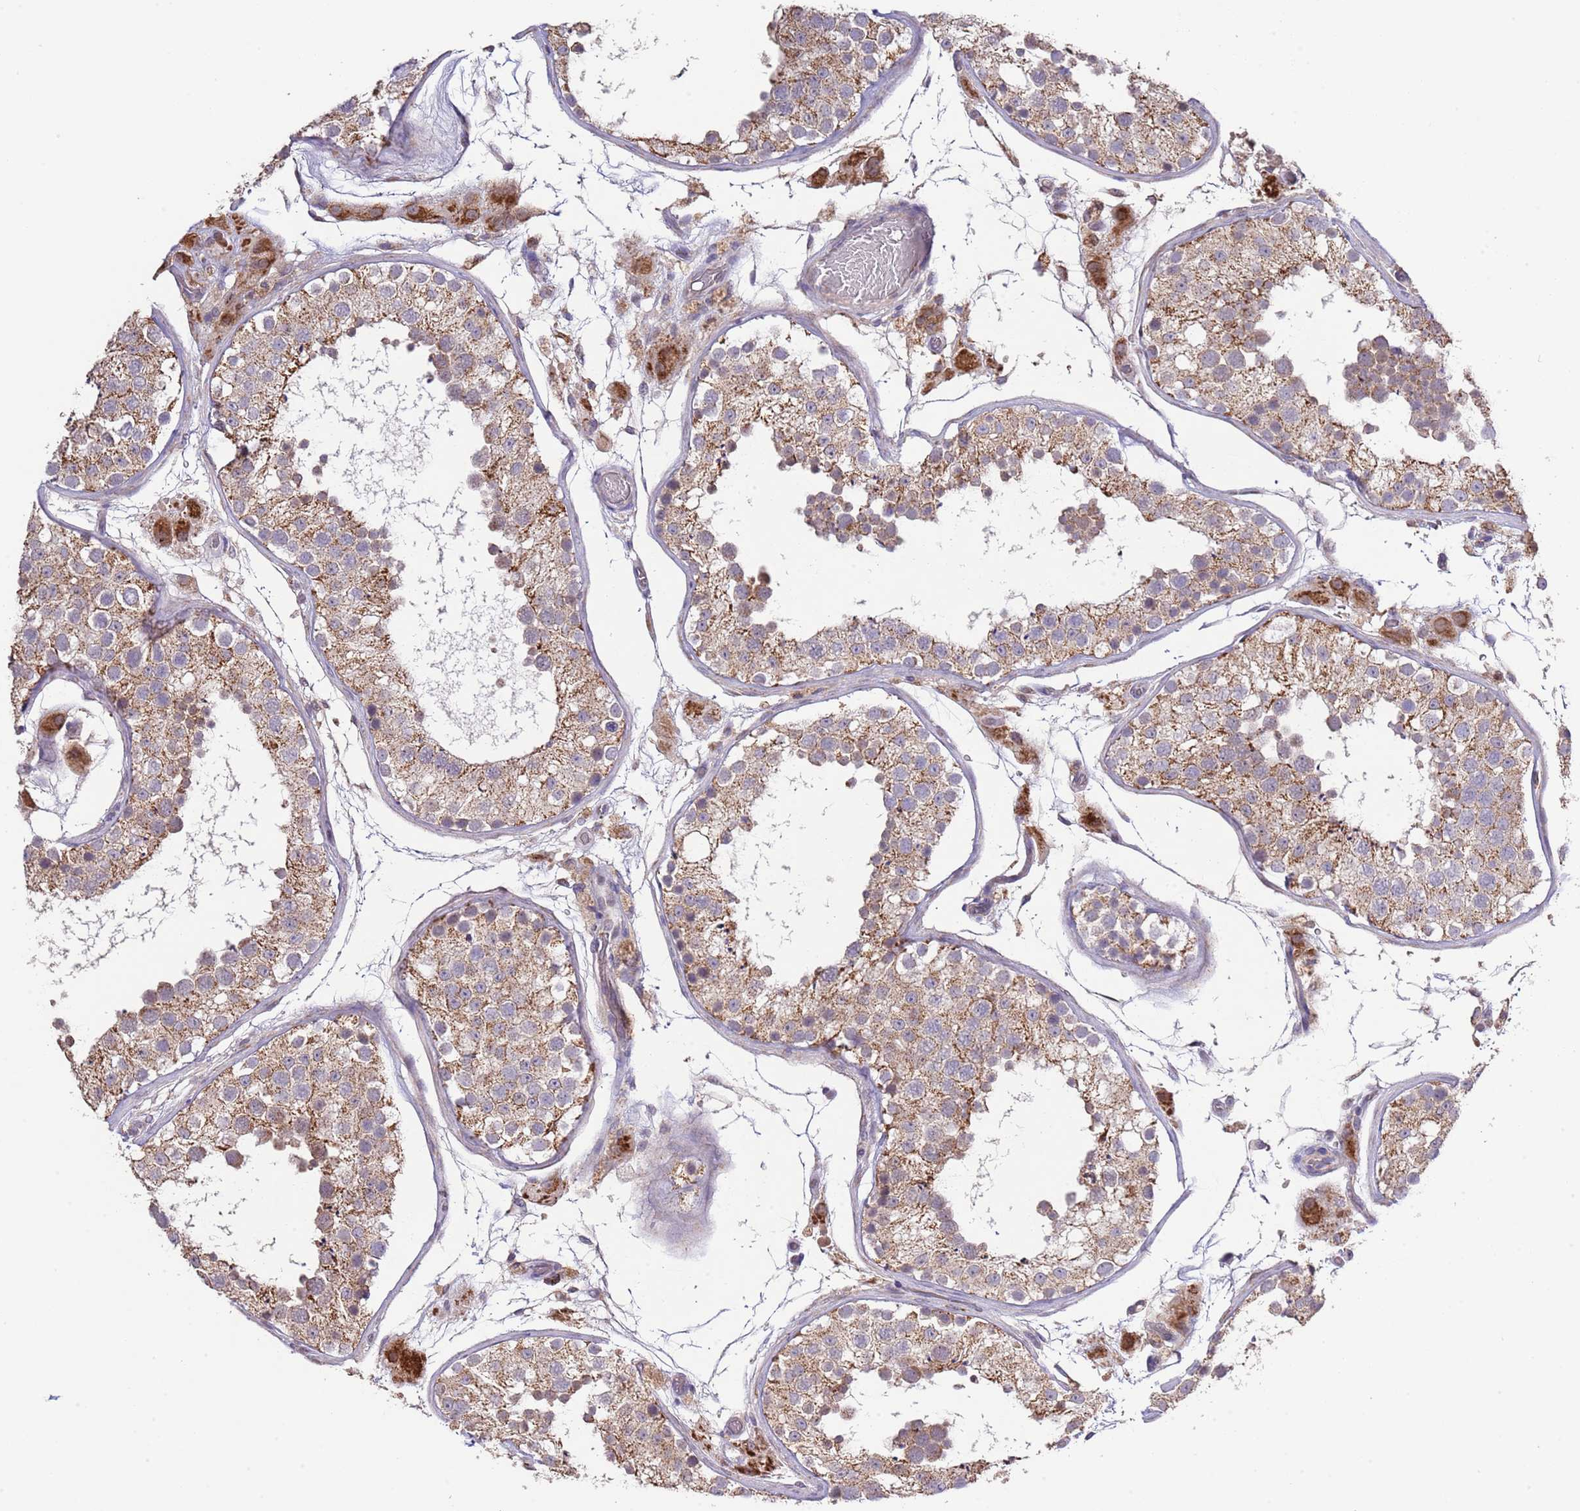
{"staining": {"intensity": "moderate", "quantity": ">75%", "location": "cytoplasmic/membranous"}, "tissue": "testis", "cell_type": "Cells in seminiferous ducts", "image_type": "normal", "snomed": [{"axis": "morphology", "description": "Normal tissue, NOS"}, {"axis": "topography", "description": "Testis"}], "caption": "Immunohistochemical staining of unremarkable testis exhibits medium levels of moderate cytoplasmic/membranous positivity in approximately >75% of cells in seminiferous ducts. The staining was performed using DAB to visualize the protein expression in brown, while the nuclei were stained in blue with hematoxylin (Magnification: 20x).", "gene": "IVD", "patient": {"sex": "male", "age": 26}}